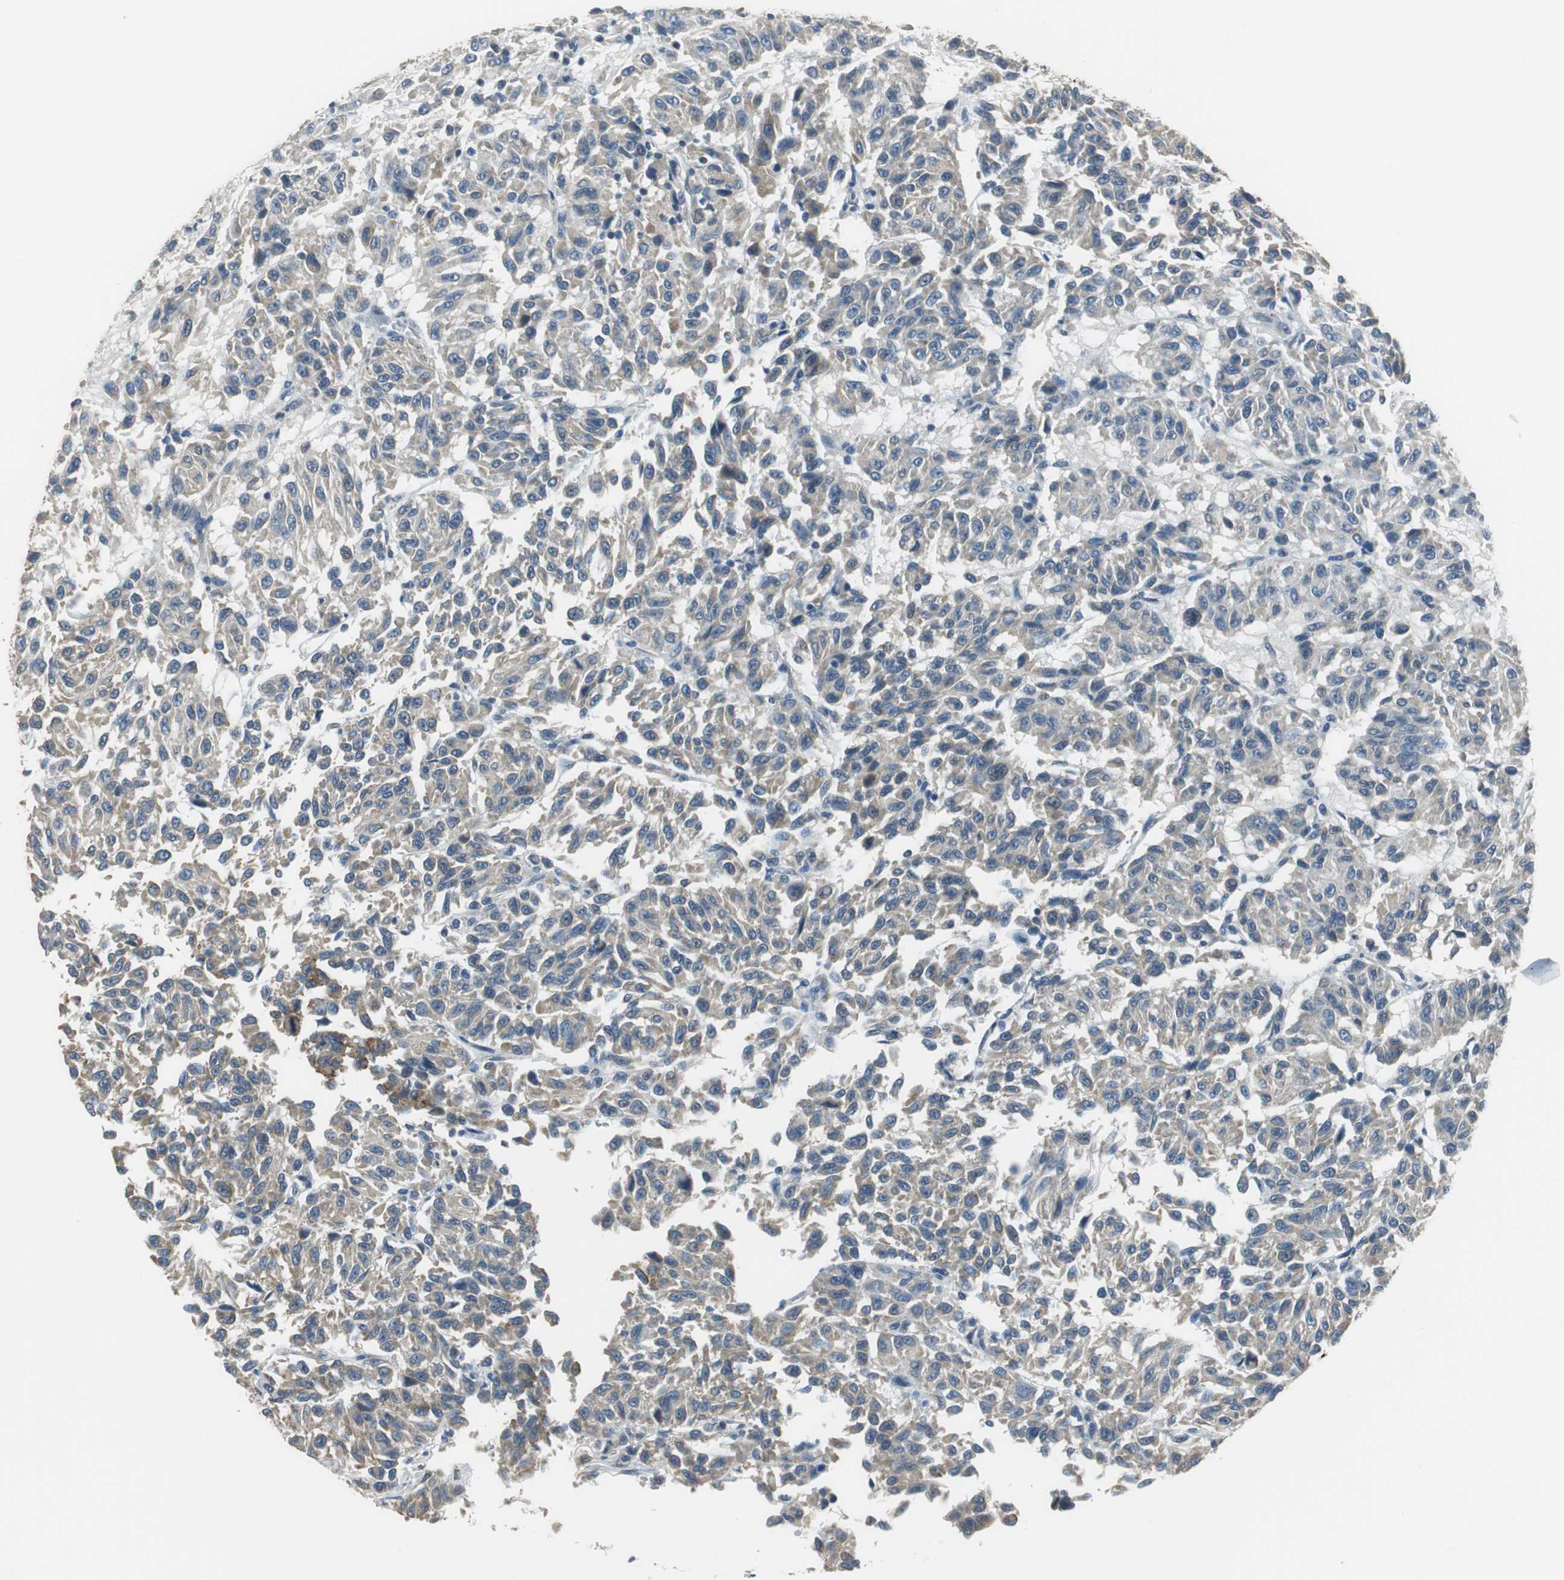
{"staining": {"intensity": "weak", "quantity": "25%-75%", "location": "cytoplasmic/membranous"}, "tissue": "melanoma", "cell_type": "Tumor cells", "image_type": "cancer", "snomed": [{"axis": "morphology", "description": "Malignant melanoma, Metastatic site"}, {"axis": "topography", "description": "Lung"}], "caption": "Weak cytoplasmic/membranous staining is identified in approximately 25%-75% of tumor cells in melanoma. (IHC, brightfield microscopy, high magnification).", "gene": "ALDH4A1", "patient": {"sex": "male", "age": 64}}